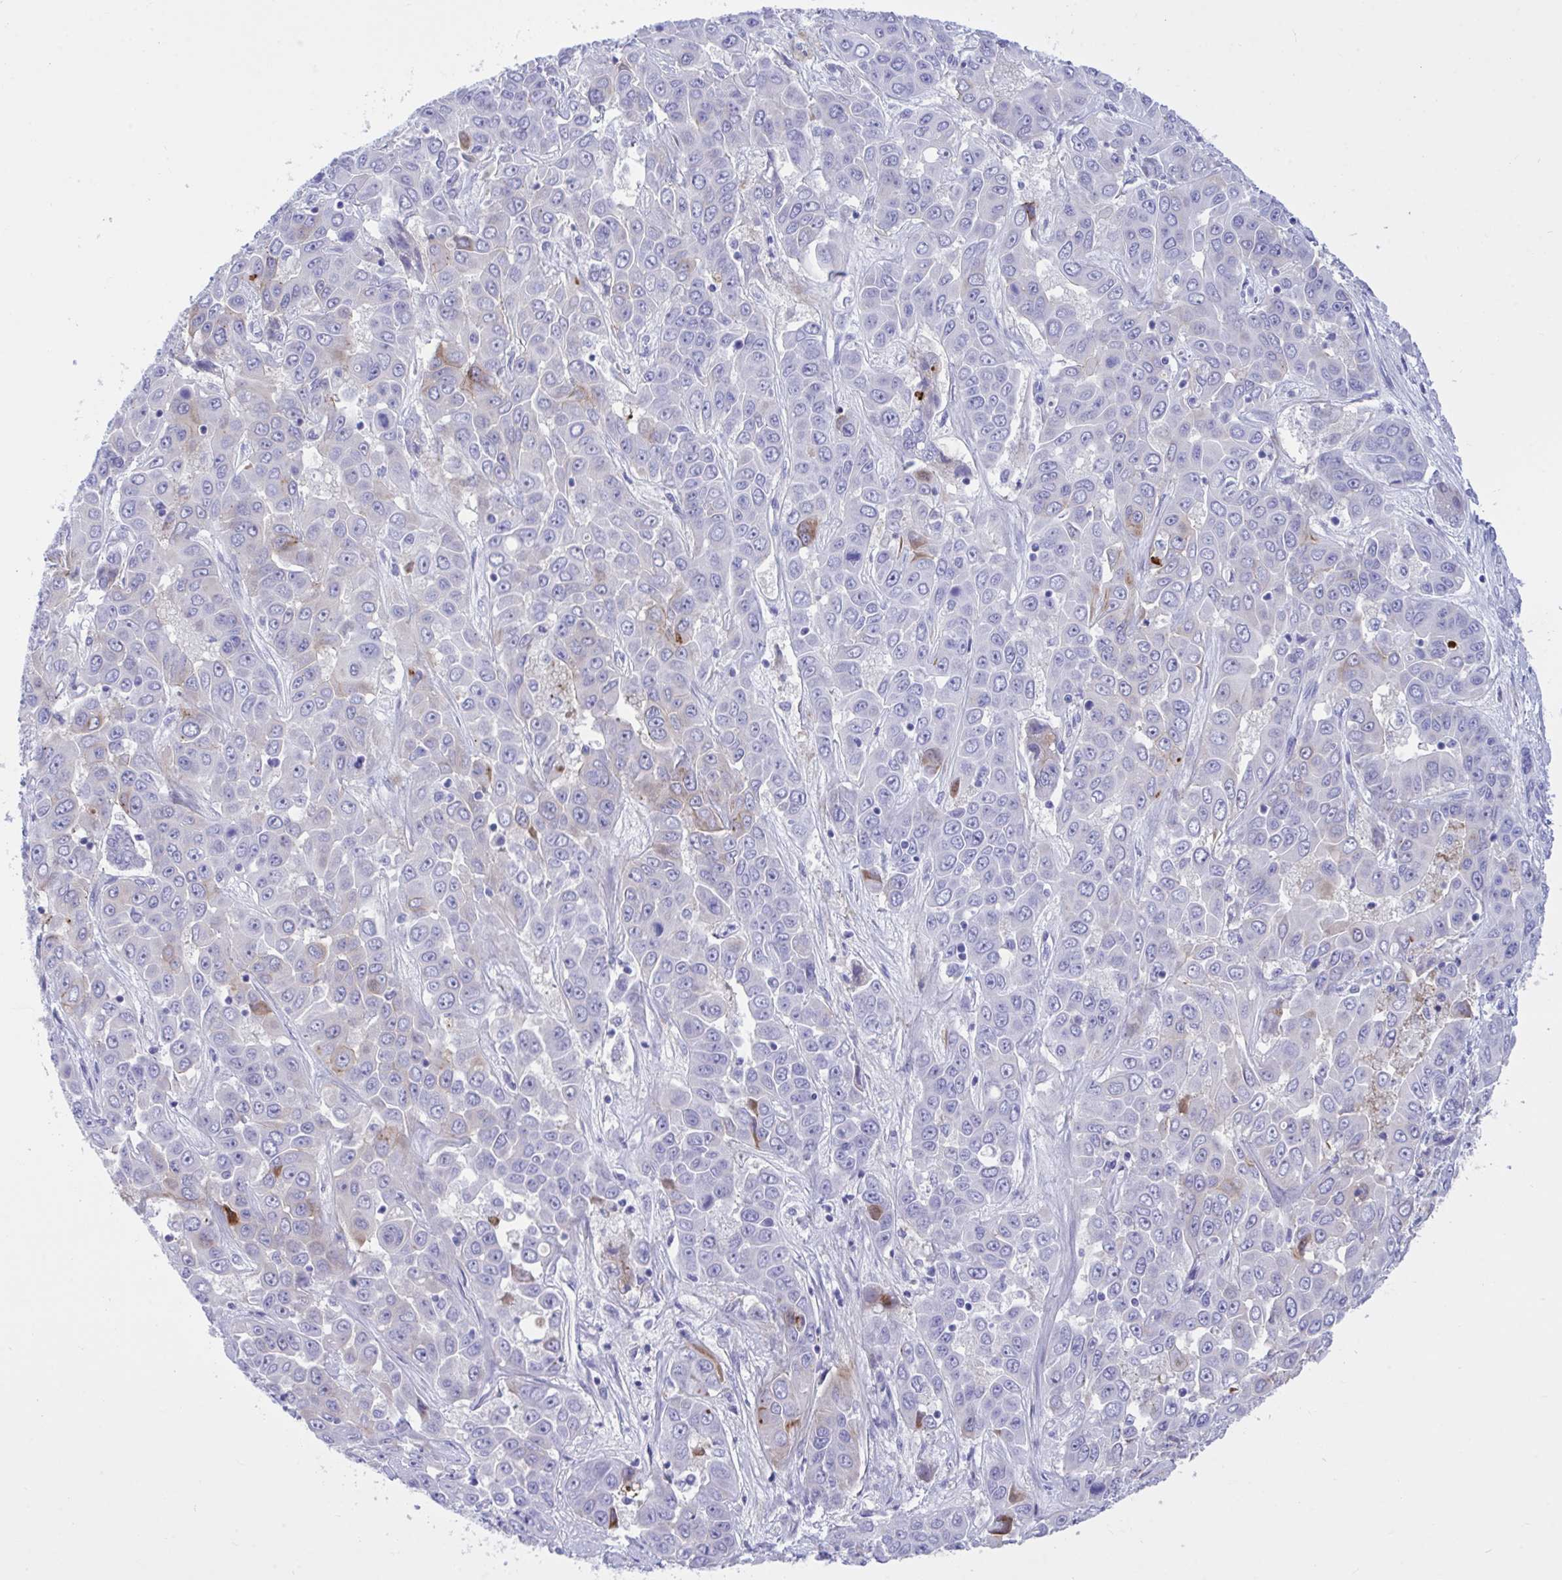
{"staining": {"intensity": "moderate", "quantity": "<25%", "location": "cytoplasmic/membranous"}, "tissue": "liver cancer", "cell_type": "Tumor cells", "image_type": "cancer", "snomed": [{"axis": "morphology", "description": "Cholangiocarcinoma"}, {"axis": "topography", "description": "Liver"}], "caption": "Tumor cells show low levels of moderate cytoplasmic/membranous staining in approximately <25% of cells in human liver cholangiocarcinoma.", "gene": "BEX5", "patient": {"sex": "female", "age": 52}}